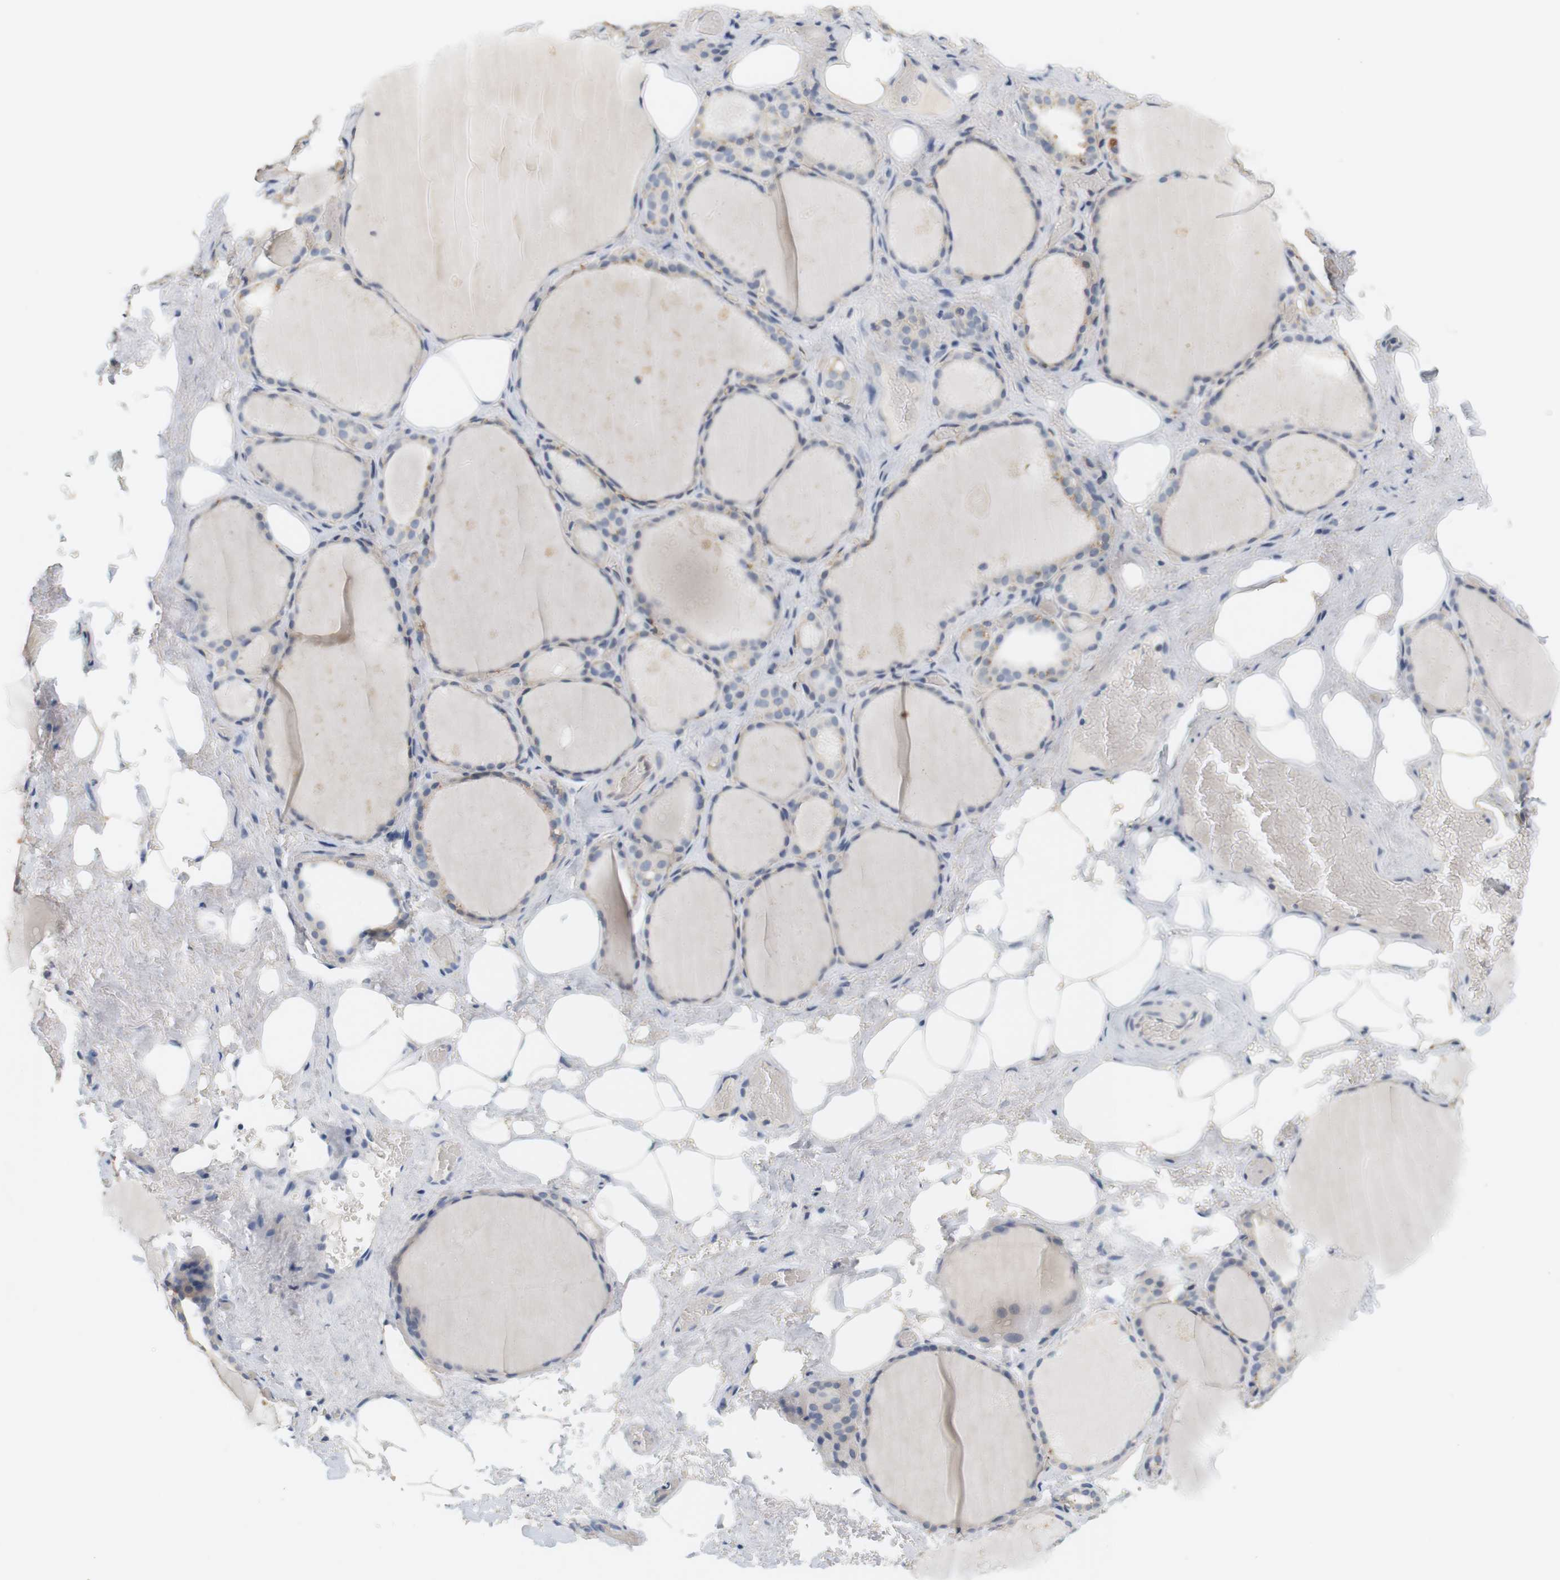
{"staining": {"intensity": "negative", "quantity": "none", "location": "none"}, "tissue": "thyroid gland", "cell_type": "Glandular cells", "image_type": "normal", "snomed": [{"axis": "morphology", "description": "Normal tissue, NOS"}, {"axis": "topography", "description": "Thyroid gland"}], "caption": "Immunohistochemistry photomicrograph of benign thyroid gland: human thyroid gland stained with DAB (3,3'-diaminobenzidine) displays no significant protein expression in glandular cells.", "gene": "OSR1", "patient": {"sex": "male", "age": 61}}